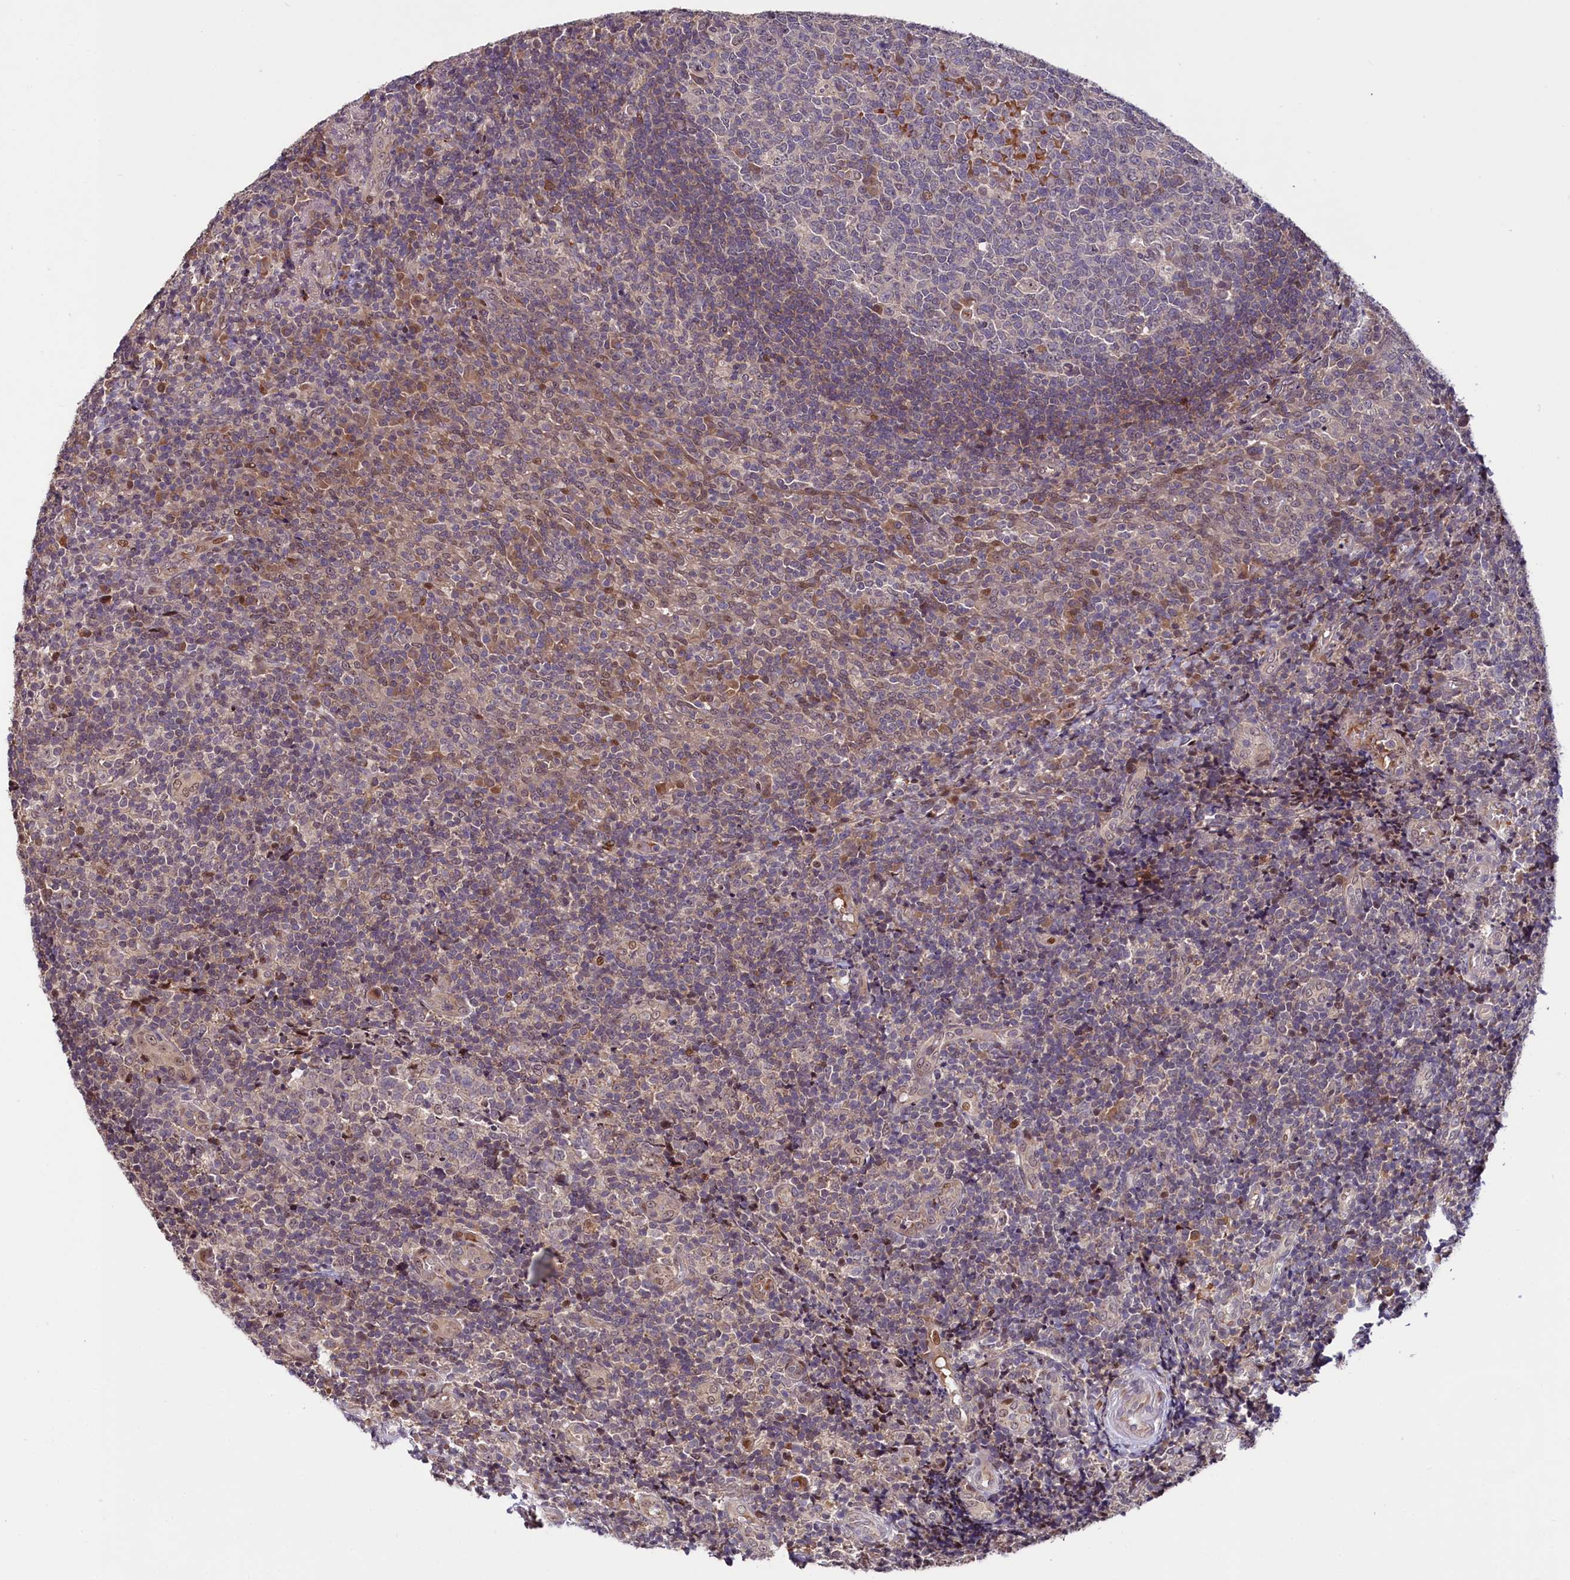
{"staining": {"intensity": "moderate", "quantity": "<25%", "location": "cytoplasmic/membranous"}, "tissue": "tonsil", "cell_type": "Germinal center cells", "image_type": "normal", "snomed": [{"axis": "morphology", "description": "Normal tissue, NOS"}, {"axis": "topography", "description": "Tonsil"}], "caption": "Germinal center cells demonstrate low levels of moderate cytoplasmic/membranous positivity in about <25% of cells in unremarkable human tonsil. (brown staining indicates protein expression, while blue staining denotes nuclei).", "gene": "N4BP2L1", "patient": {"sex": "female", "age": 19}}